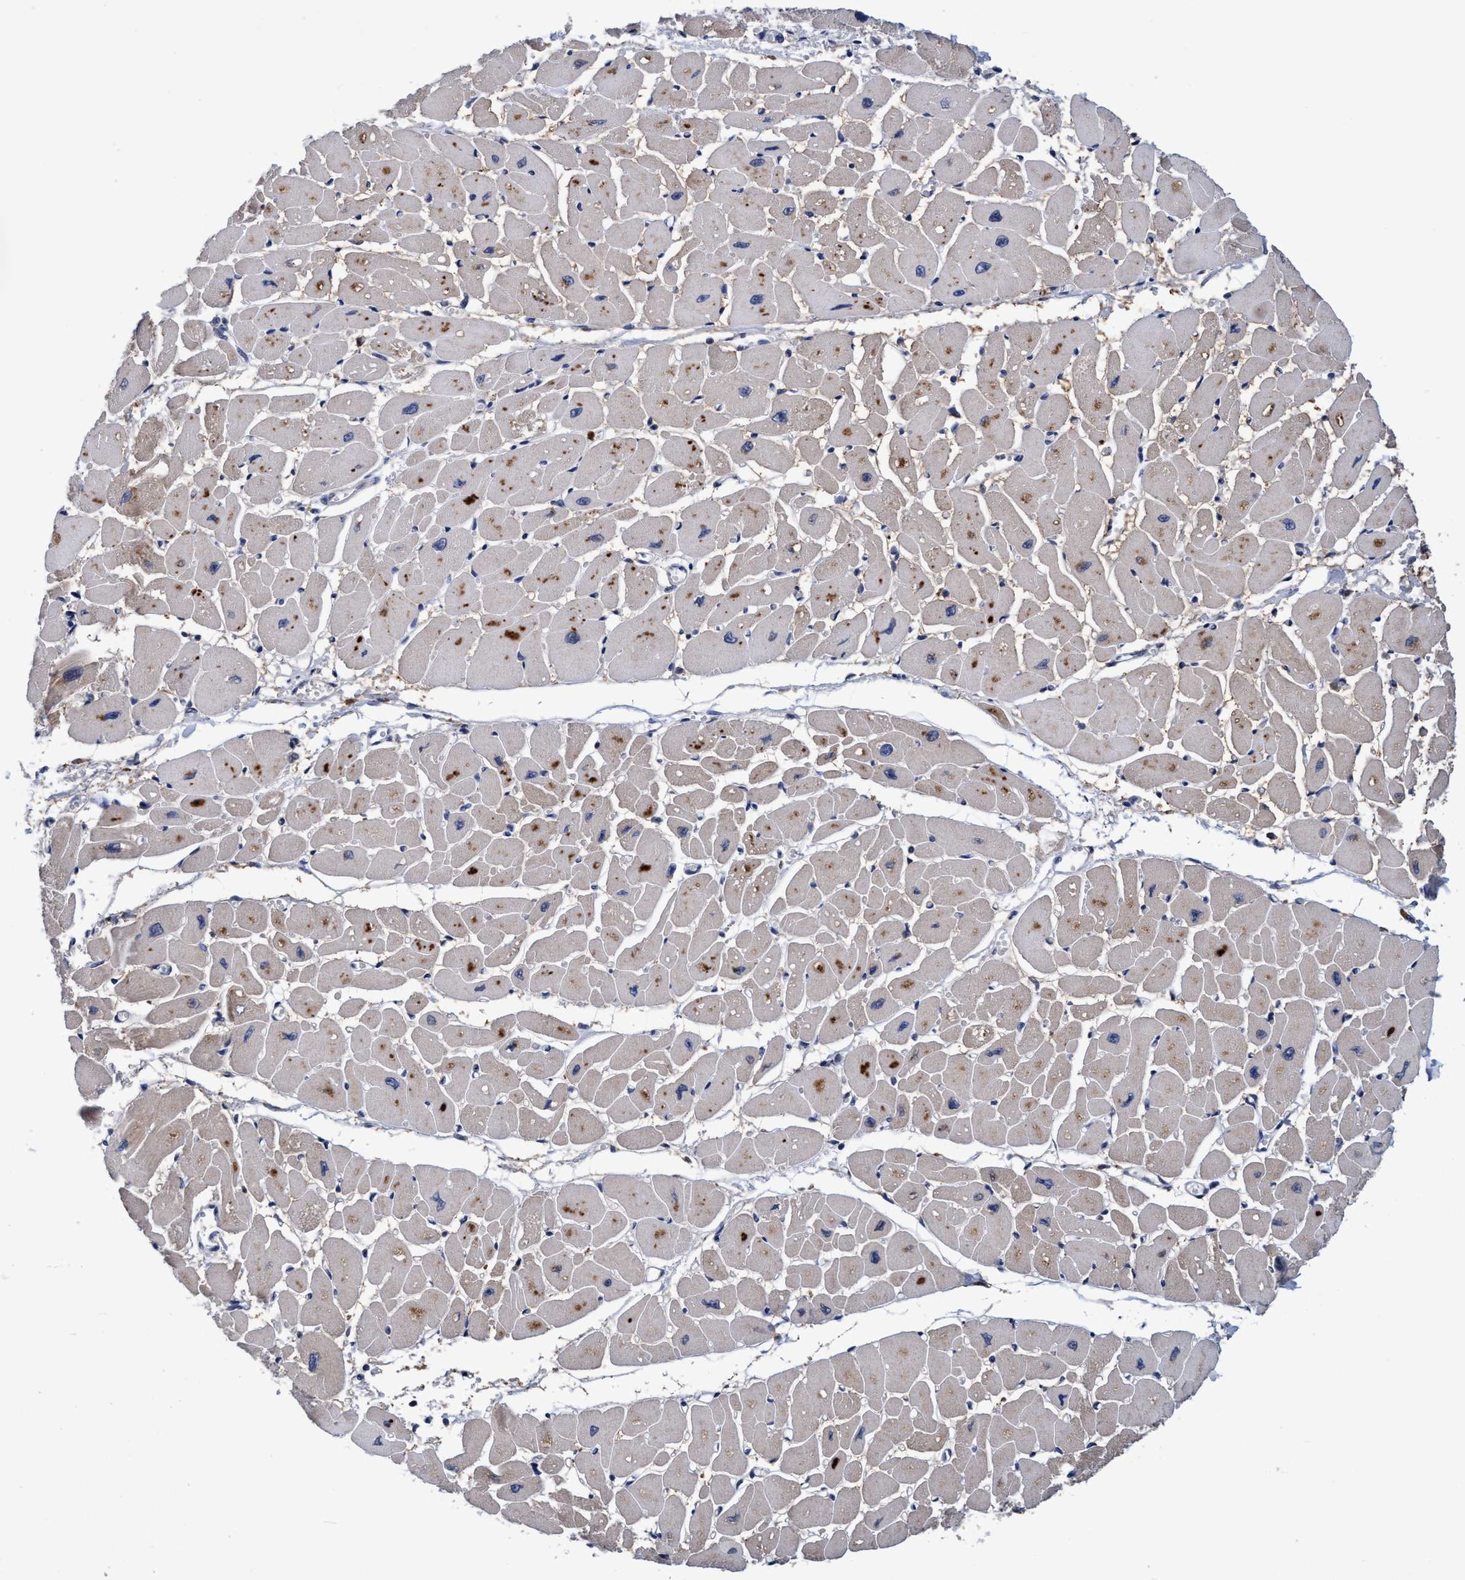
{"staining": {"intensity": "weak", "quantity": "25%-75%", "location": "cytoplasmic/membranous"}, "tissue": "heart muscle", "cell_type": "Cardiomyocytes", "image_type": "normal", "snomed": [{"axis": "morphology", "description": "Normal tissue, NOS"}, {"axis": "topography", "description": "Heart"}], "caption": "IHC staining of benign heart muscle, which exhibits low levels of weak cytoplasmic/membranous positivity in about 25%-75% of cardiomyocytes indicating weak cytoplasmic/membranous protein staining. The staining was performed using DAB (3,3'-diaminobenzidine) (brown) for protein detection and nuclei were counterstained in hematoxylin (blue).", "gene": "CALCOCO2", "patient": {"sex": "female", "age": 54}}